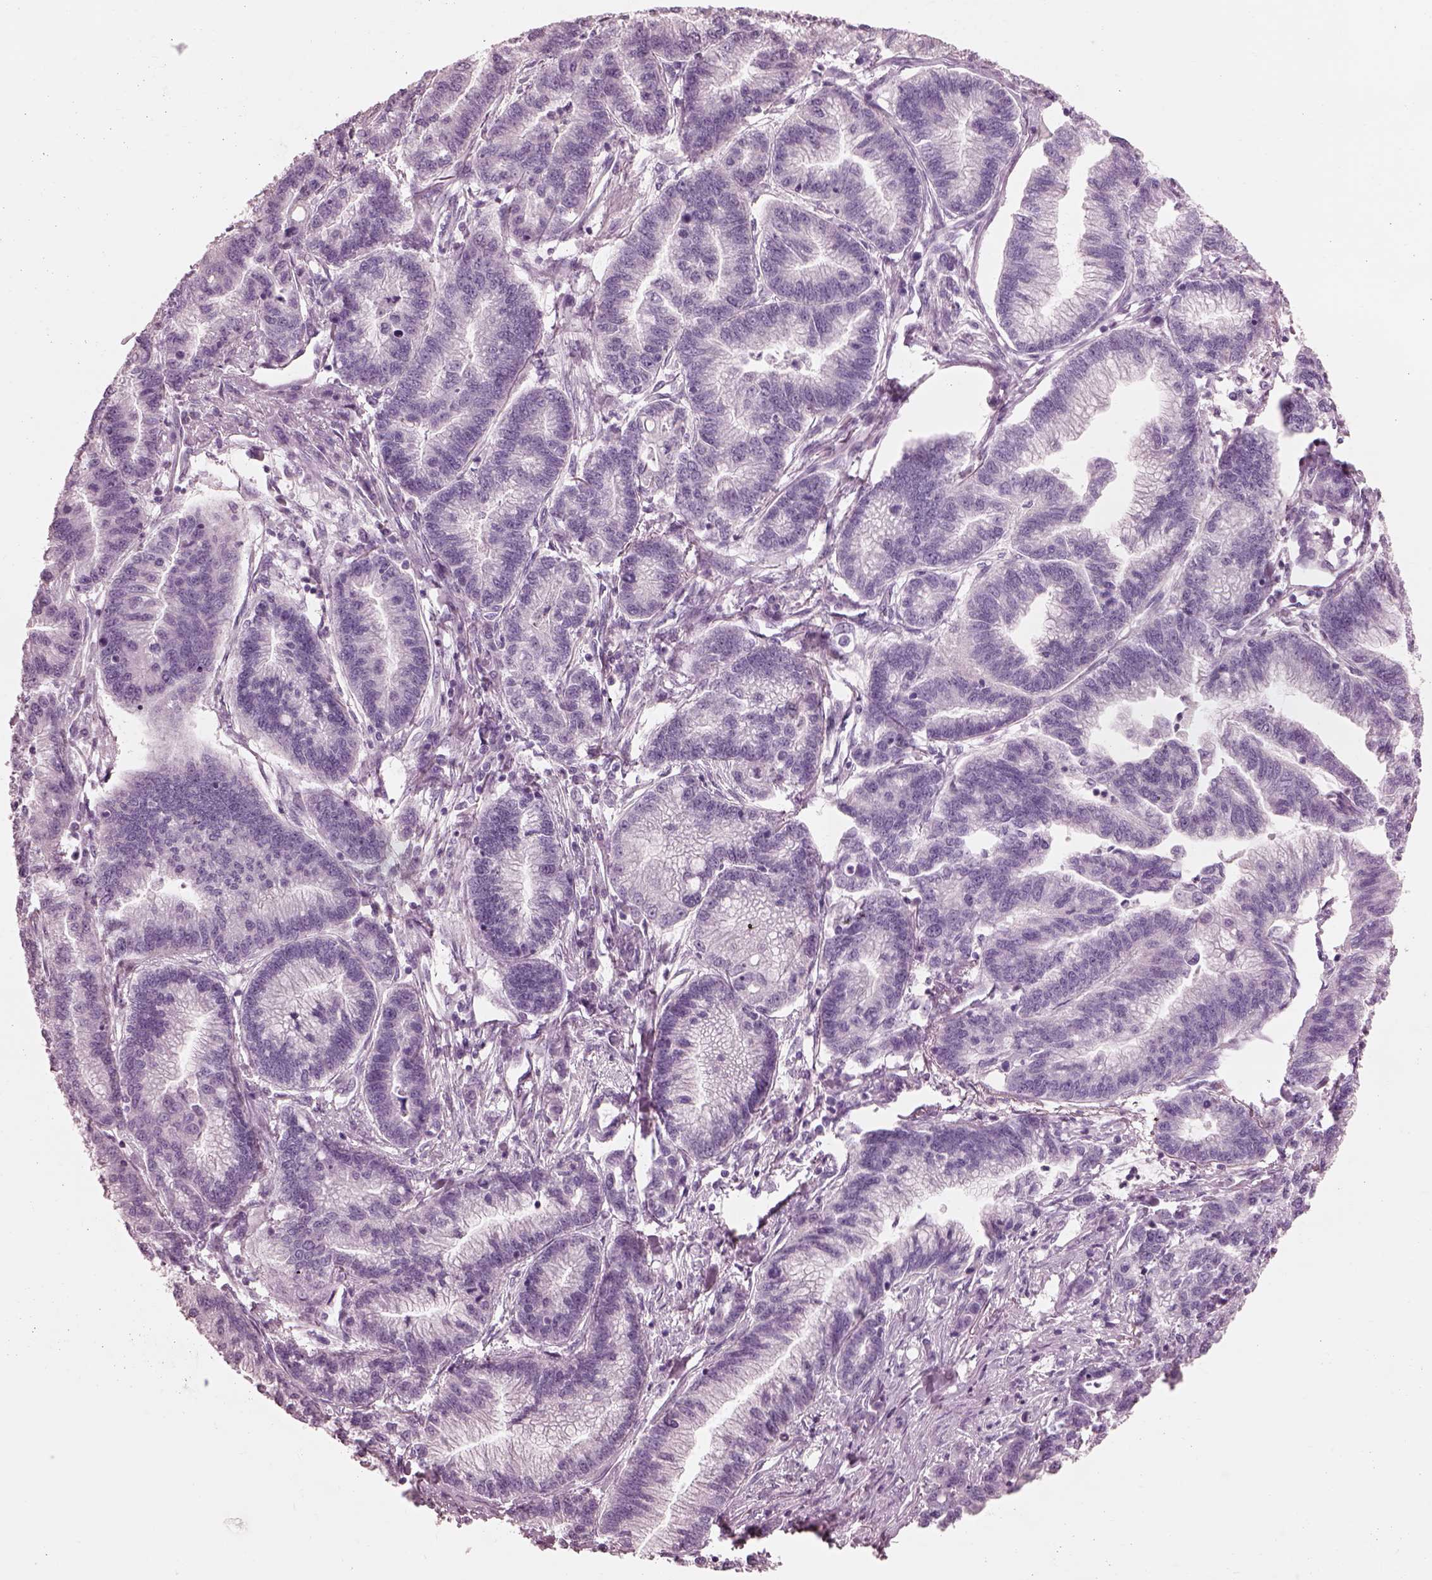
{"staining": {"intensity": "negative", "quantity": "none", "location": "none"}, "tissue": "stomach cancer", "cell_type": "Tumor cells", "image_type": "cancer", "snomed": [{"axis": "morphology", "description": "Adenocarcinoma, NOS"}, {"axis": "topography", "description": "Stomach"}], "caption": "IHC of stomach adenocarcinoma demonstrates no expression in tumor cells.", "gene": "GARIN4", "patient": {"sex": "male", "age": 83}}